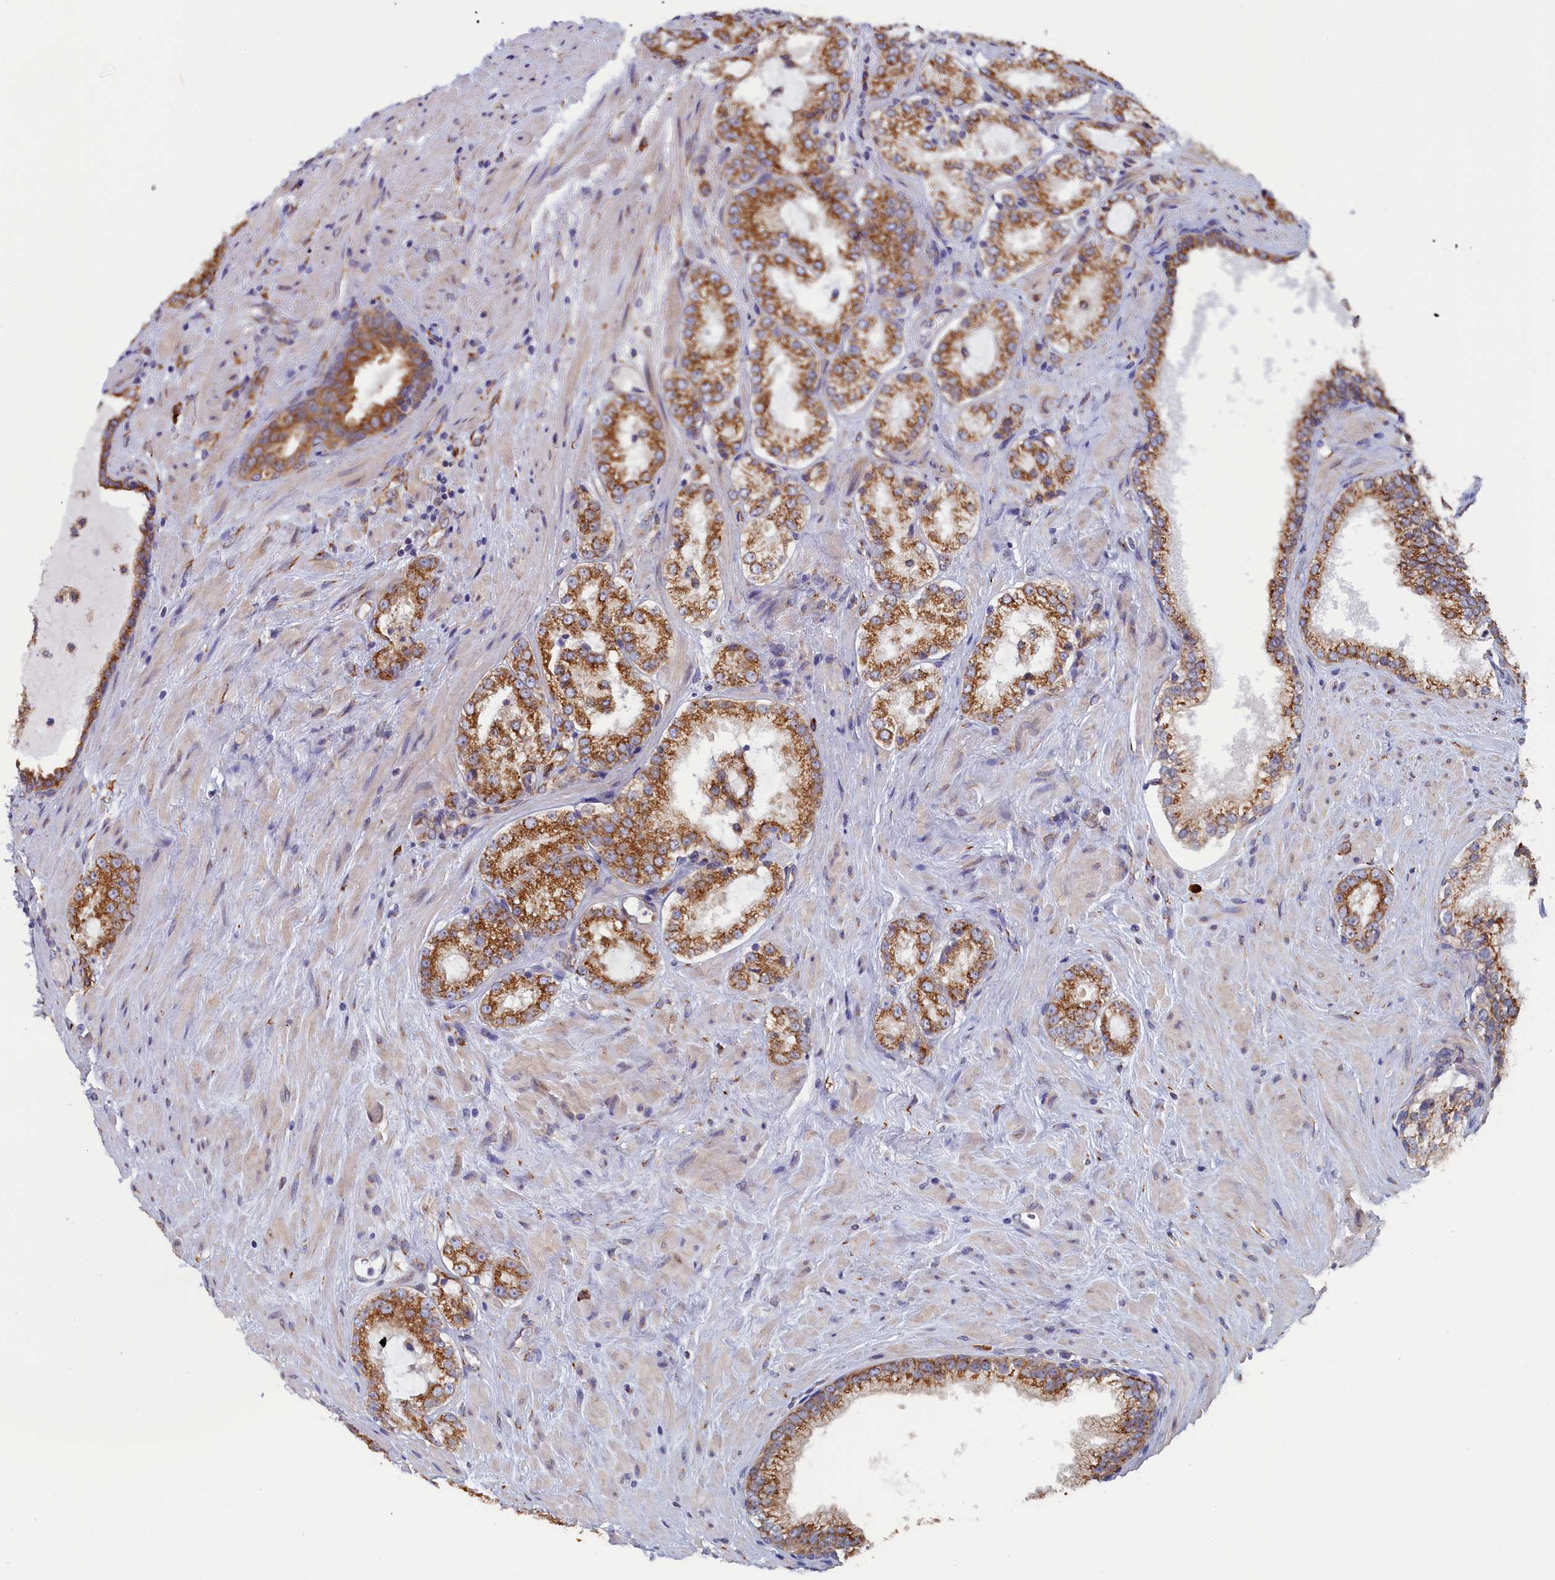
{"staining": {"intensity": "moderate", "quantity": ">75%", "location": "cytoplasmic/membranous"}, "tissue": "prostate cancer", "cell_type": "Tumor cells", "image_type": "cancer", "snomed": [{"axis": "morphology", "description": "Adenocarcinoma, High grade"}, {"axis": "topography", "description": "Prostate"}], "caption": "The histopathology image reveals a brown stain indicating the presence of a protein in the cytoplasmic/membranous of tumor cells in prostate cancer. The protein of interest is shown in brown color, while the nuclei are stained blue.", "gene": "CCDC68", "patient": {"sex": "male", "age": 73}}